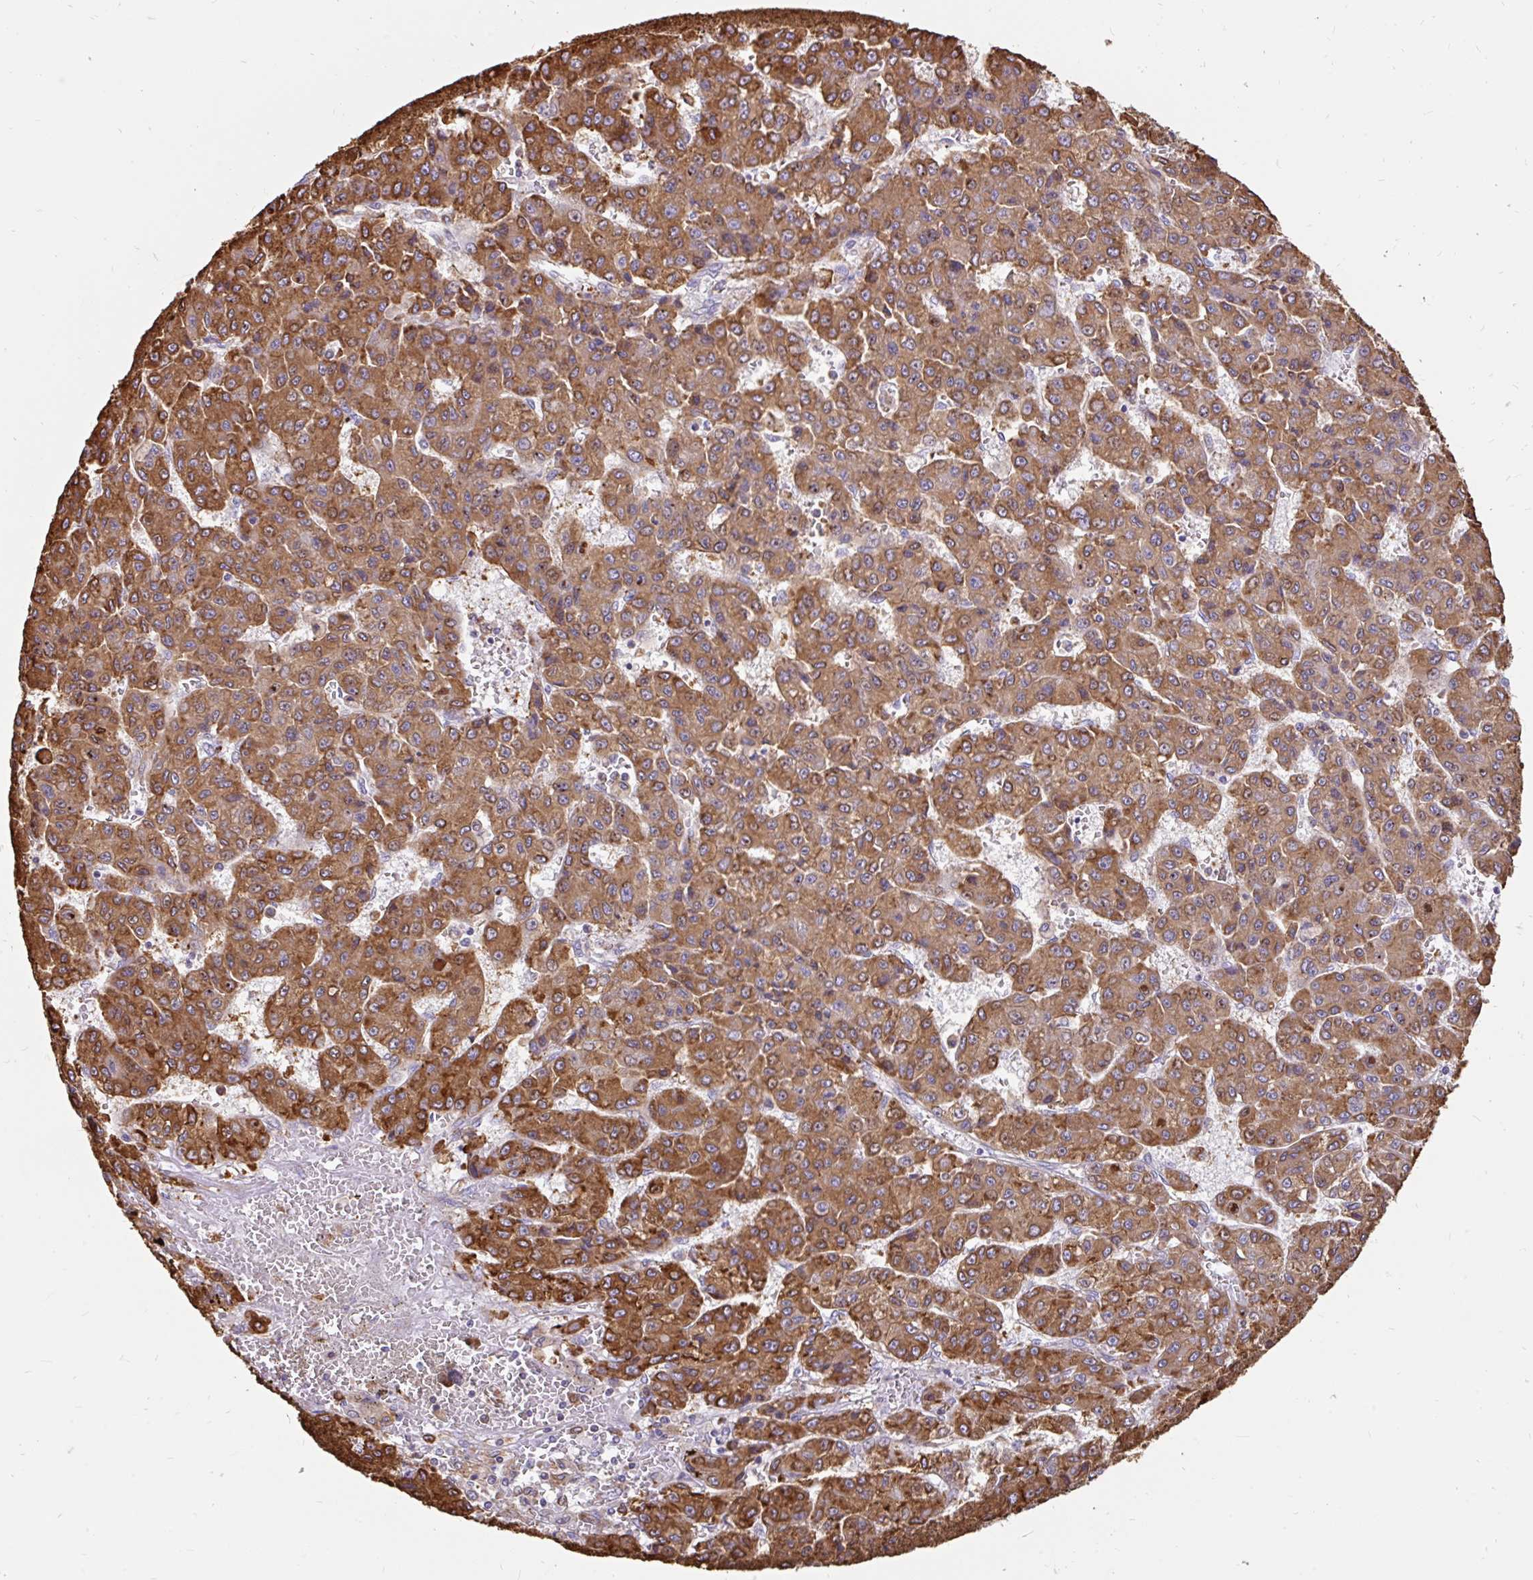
{"staining": {"intensity": "strong", "quantity": ">75%", "location": "cytoplasmic/membranous"}, "tissue": "liver cancer", "cell_type": "Tumor cells", "image_type": "cancer", "snomed": [{"axis": "morphology", "description": "Carcinoma, Hepatocellular, NOS"}, {"axis": "topography", "description": "Liver"}], "caption": "The micrograph exhibits a brown stain indicating the presence of a protein in the cytoplasmic/membranous of tumor cells in liver hepatocellular carcinoma.", "gene": "EML5", "patient": {"sex": "male", "age": 70}}